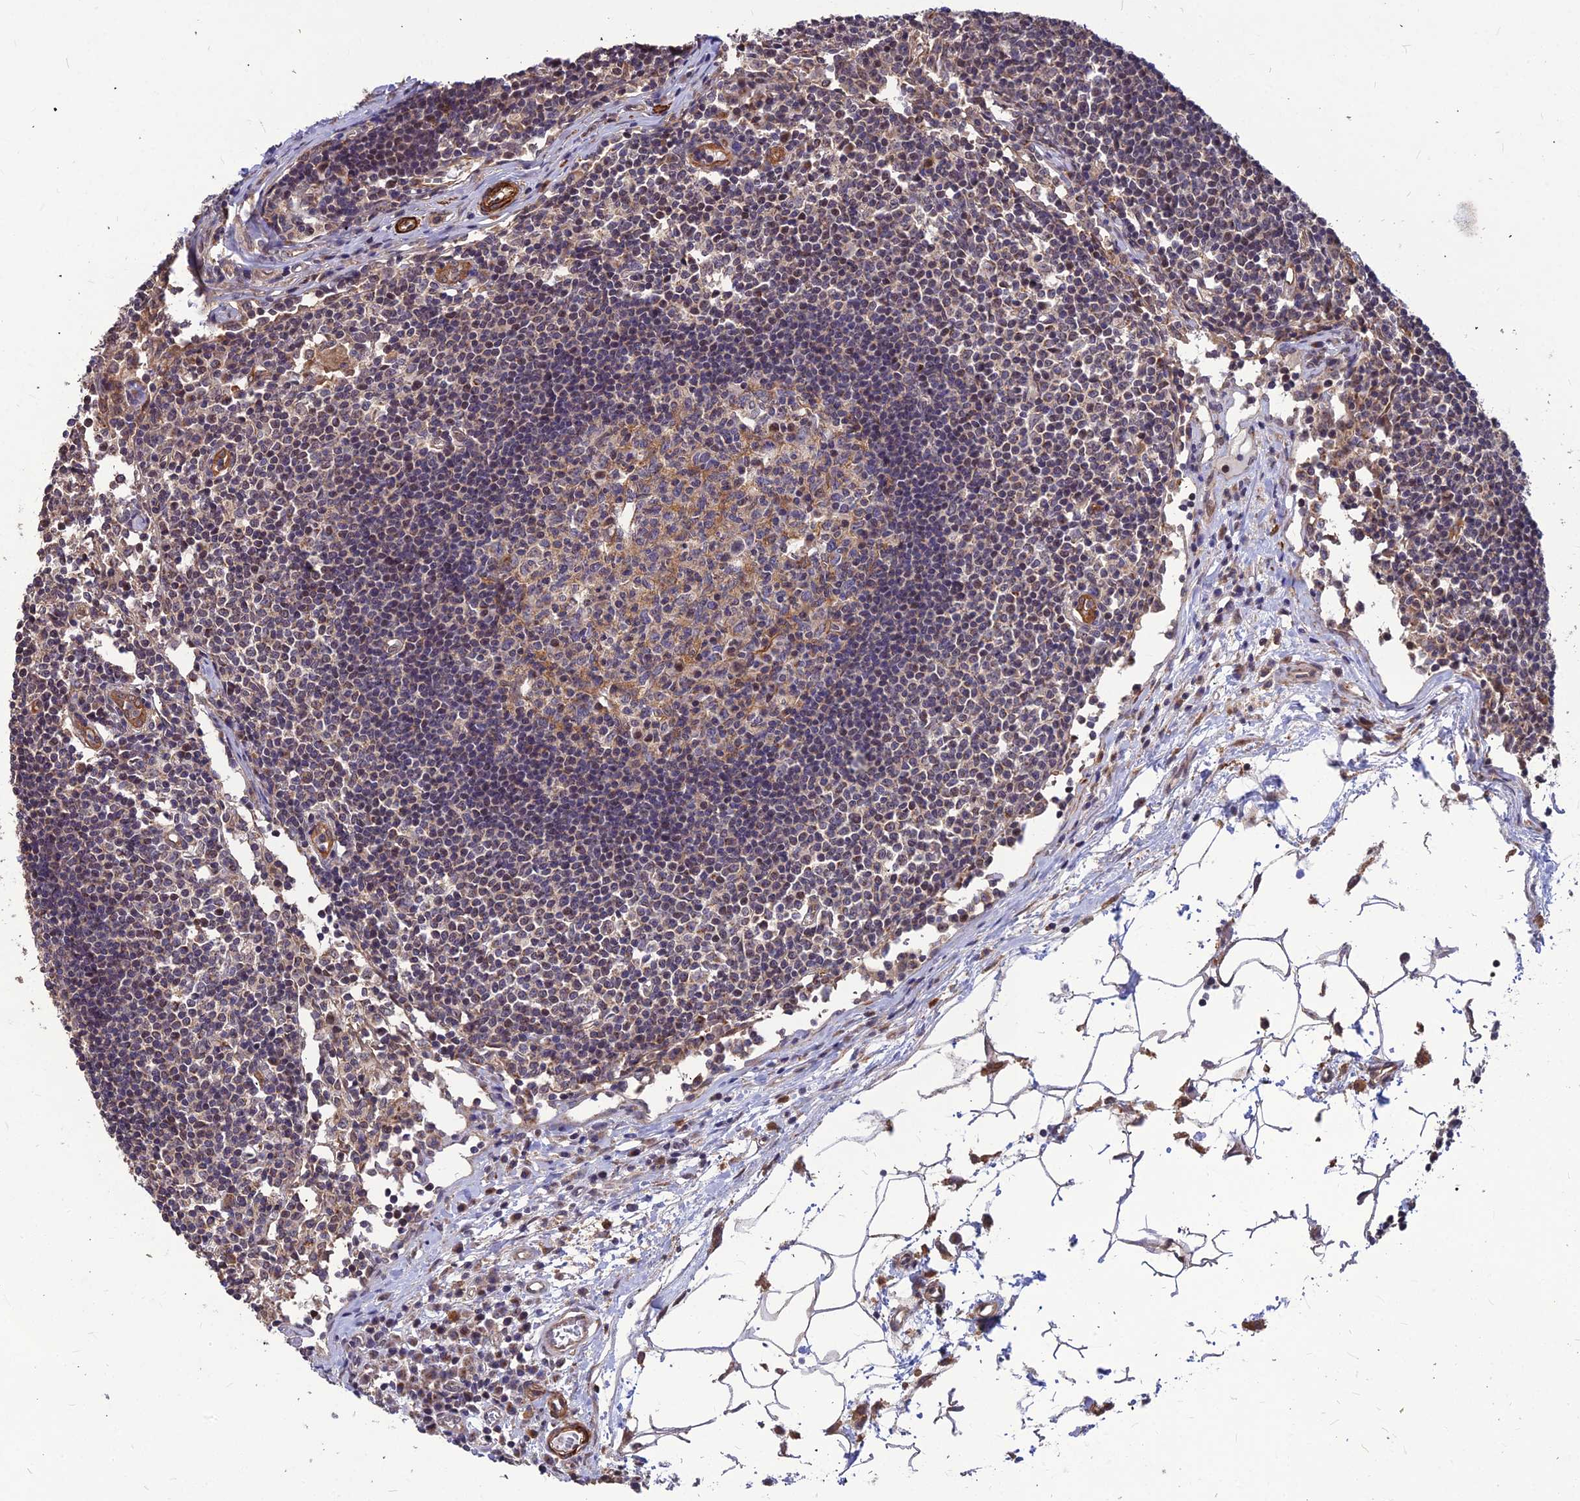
{"staining": {"intensity": "weak", "quantity": "25%-75%", "location": "cytoplasmic/membranous"}, "tissue": "lymph node", "cell_type": "Germinal center cells", "image_type": "normal", "snomed": [{"axis": "morphology", "description": "Normal tissue, NOS"}, {"axis": "topography", "description": "Lymph node"}], "caption": "Protein analysis of unremarkable lymph node exhibits weak cytoplasmic/membranous positivity in about 25%-75% of germinal center cells.", "gene": "LEKR1", "patient": {"sex": "female", "age": 55}}